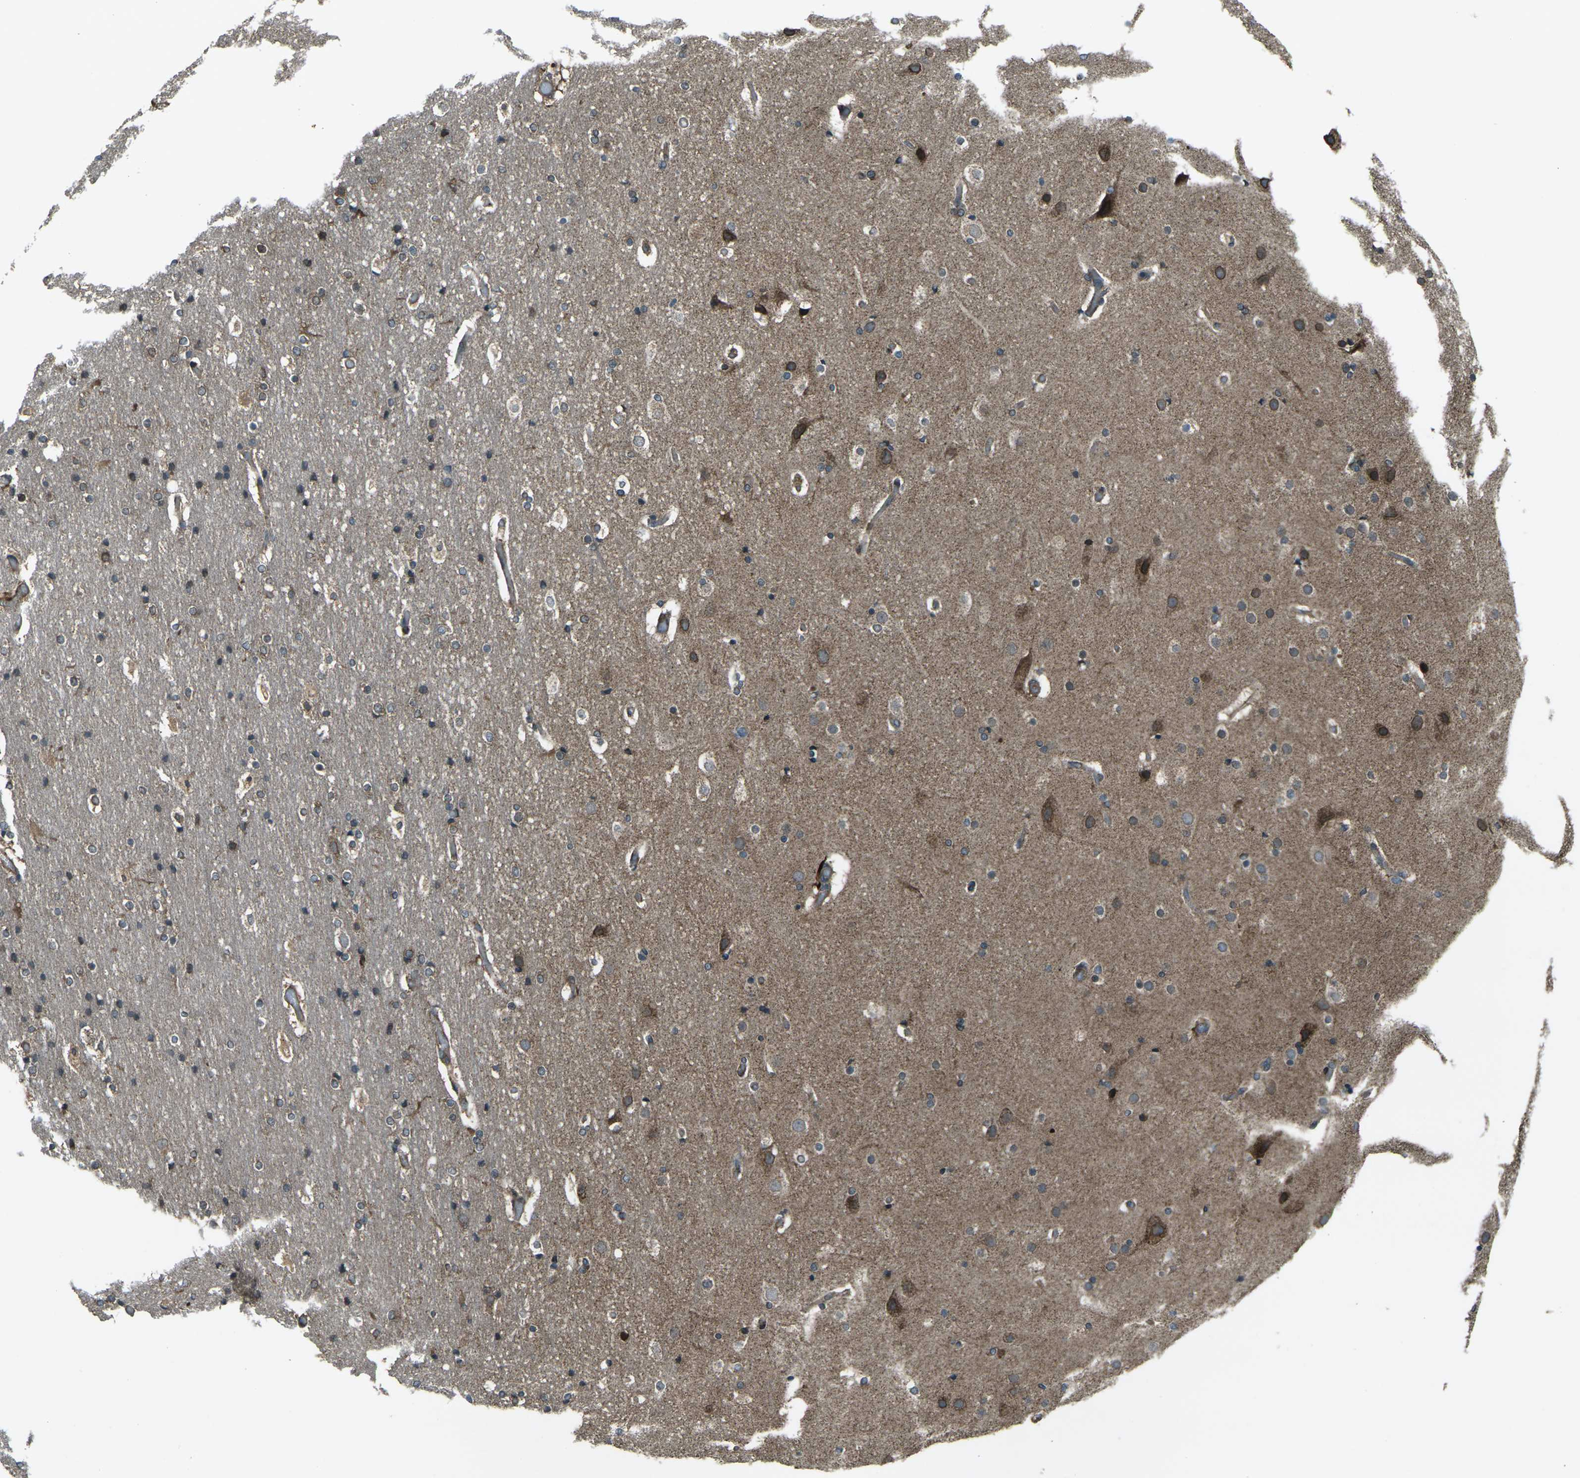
{"staining": {"intensity": "moderate", "quantity": ">75%", "location": "cytoplasmic/membranous"}, "tissue": "cerebral cortex", "cell_type": "Endothelial cells", "image_type": "normal", "snomed": [{"axis": "morphology", "description": "Normal tissue, NOS"}, {"axis": "topography", "description": "Cerebral cortex"}], "caption": "An image of human cerebral cortex stained for a protein displays moderate cytoplasmic/membranous brown staining in endothelial cells.", "gene": "LSMEM1", "patient": {"sex": "male", "age": 57}}